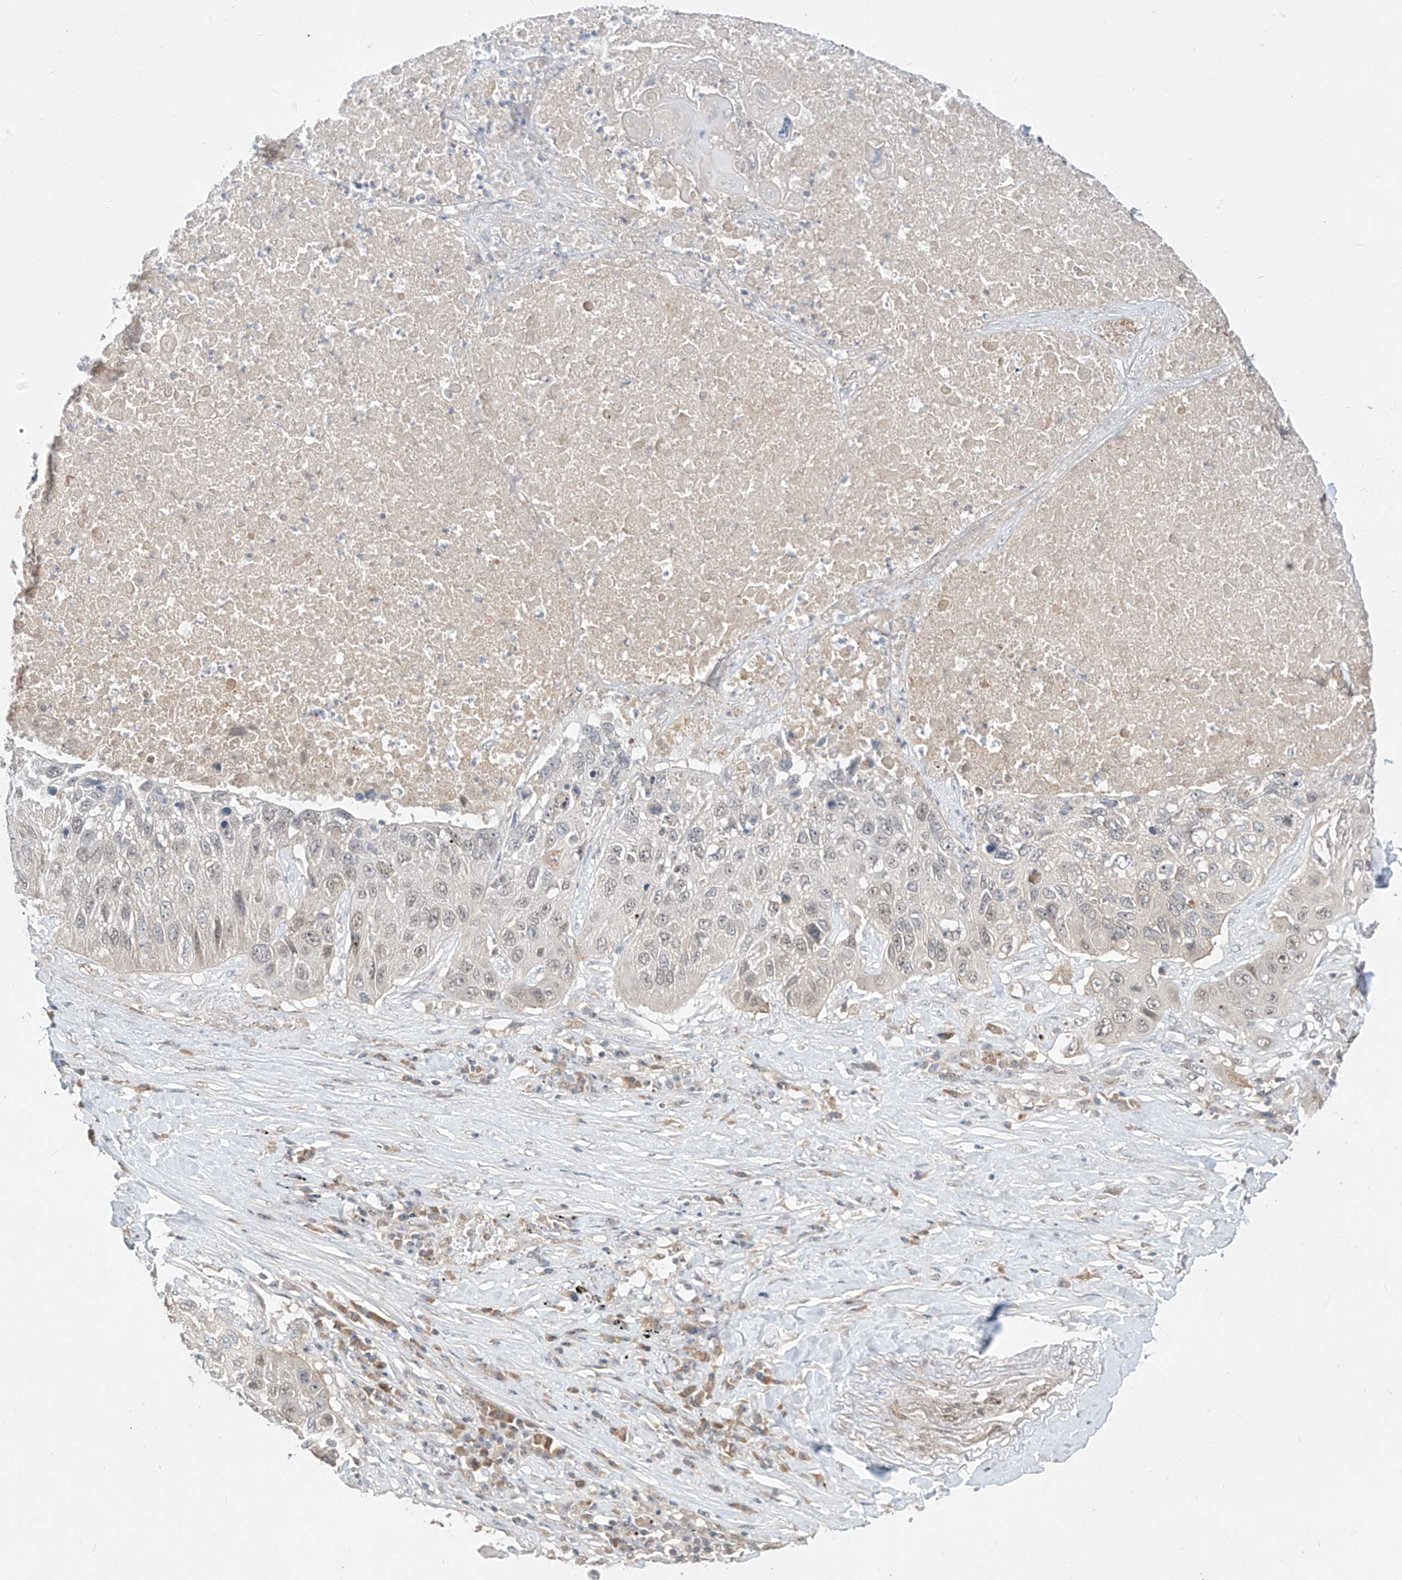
{"staining": {"intensity": "negative", "quantity": "none", "location": "none"}, "tissue": "lung cancer", "cell_type": "Tumor cells", "image_type": "cancer", "snomed": [{"axis": "morphology", "description": "Squamous cell carcinoma, NOS"}, {"axis": "topography", "description": "Lung"}], "caption": "High magnification brightfield microscopy of lung squamous cell carcinoma stained with DAB (3,3'-diaminobenzidine) (brown) and counterstained with hematoxylin (blue): tumor cells show no significant positivity.", "gene": "MRTFA", "patient": {"sex": "male", "age": 61}}